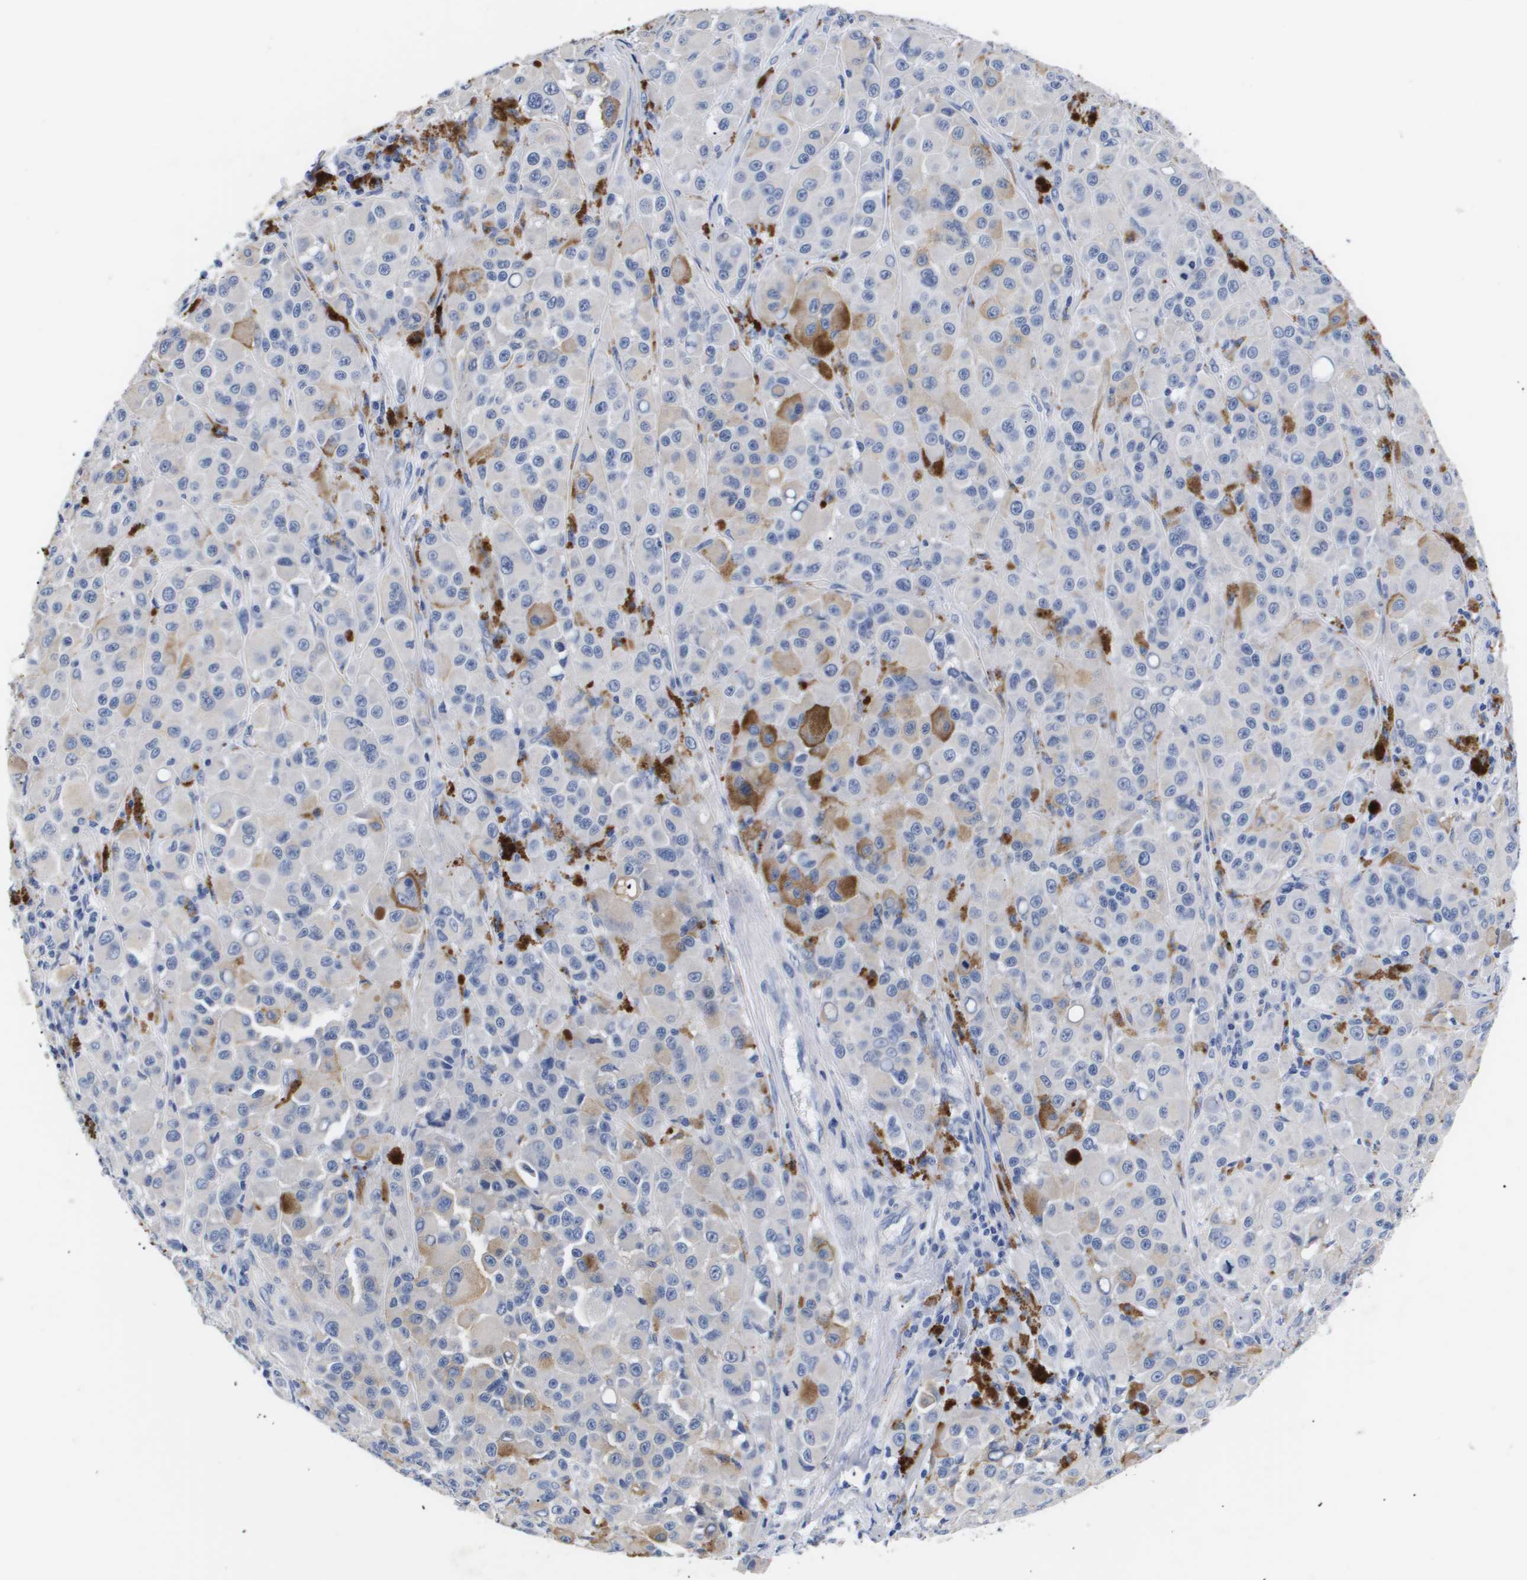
{"staining": {"intensity": "weak", "quantity": "<25%", "location": "cytoplasmic/membranous"}, "tissue": "melanoma", "cell_type": "Tumor cells", "image_type": "cancer", "snomed": [{"axis": "morphology", "description": "Malignant melanoma, NOS"}, {"axis": "topography", "description": "Skin"}], "caption": "DAB immunohistochemical staining of human malignant melanoma shows no significant expression in tumor cells.", "gene": "ATP6V0A4", "patient": {"sex": "male", "age": 84}}